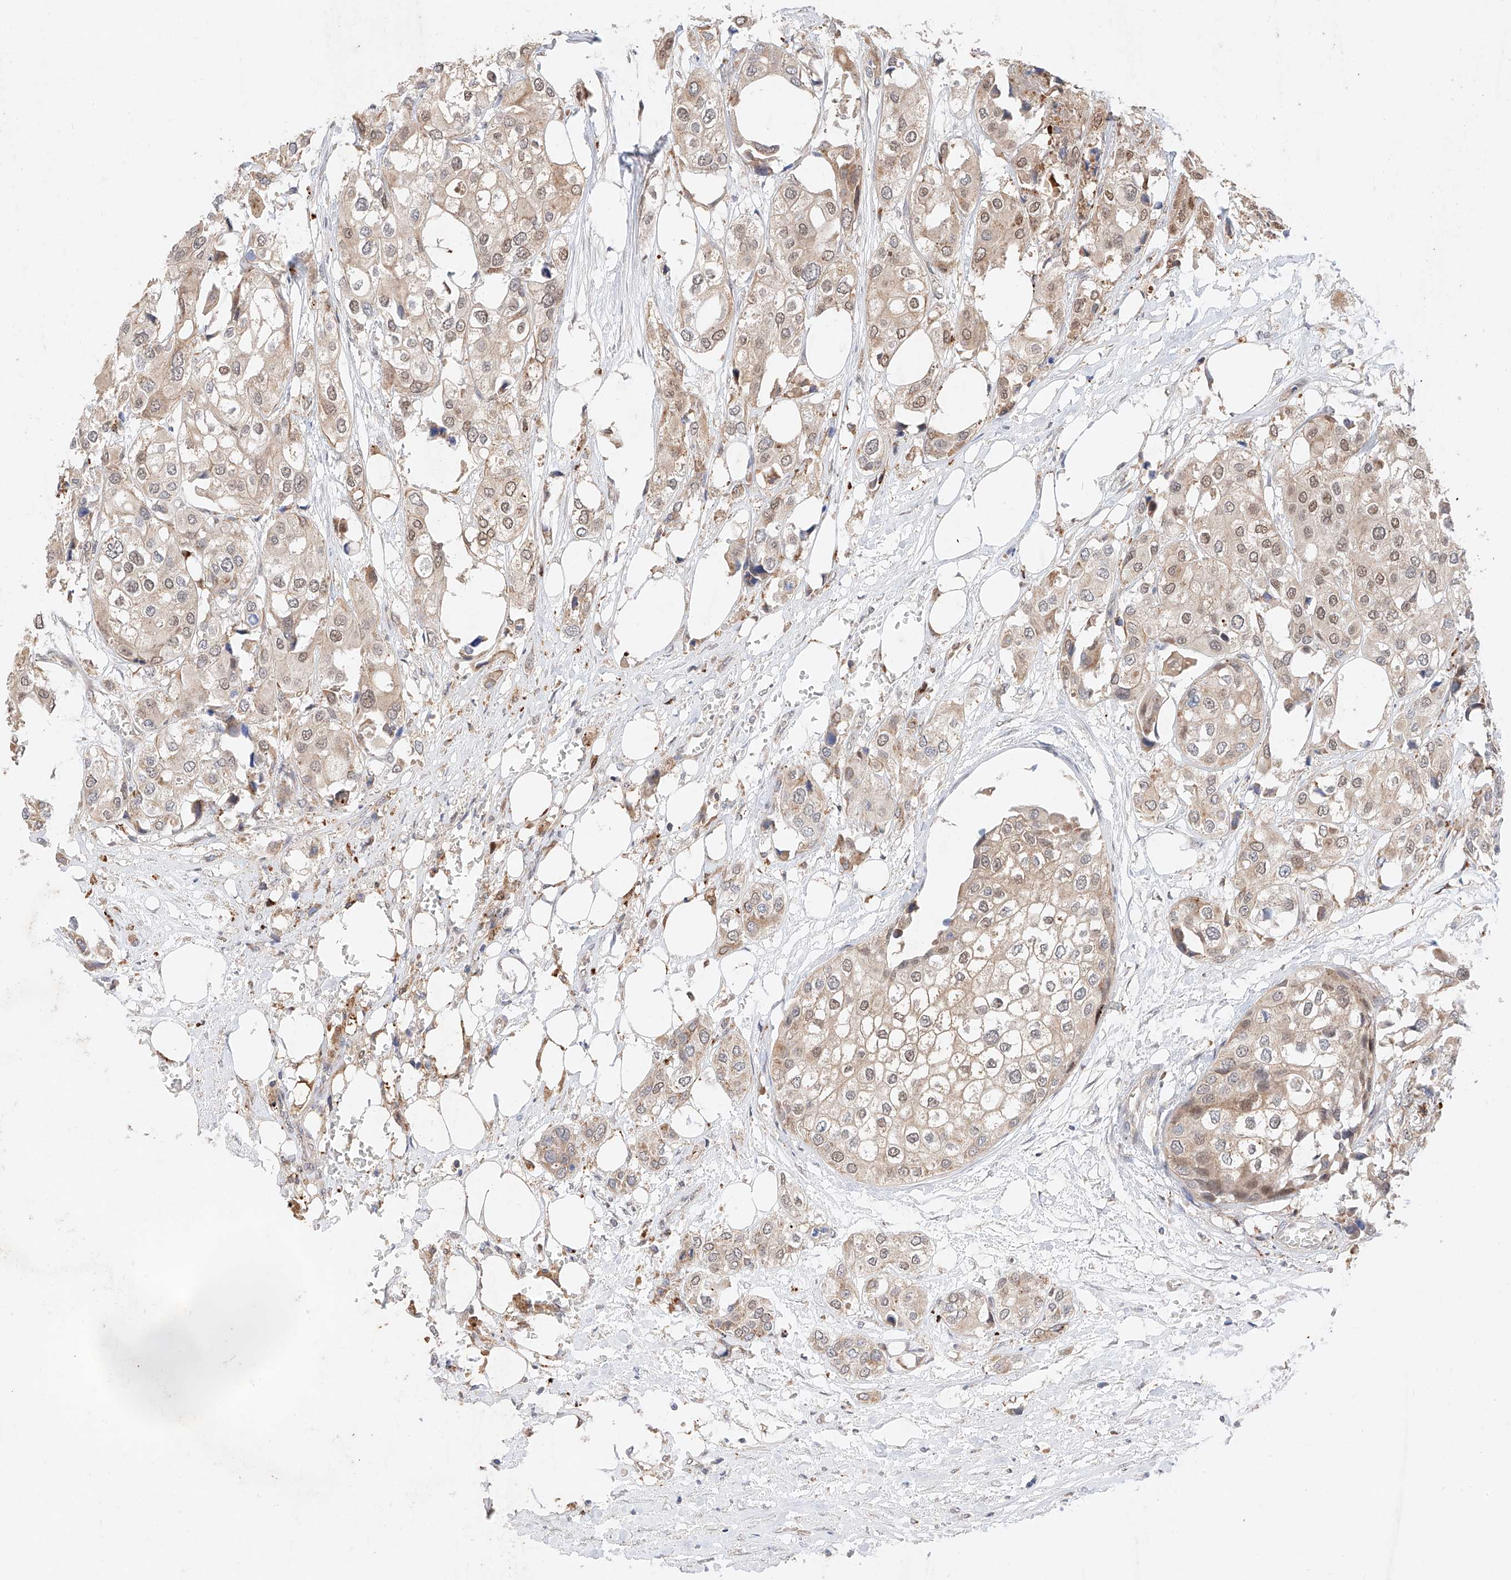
{"staining": {"intensity": "weak", "quantity": ">75%", "location": "cytoplasmic/membranous,nuclear"}, "tissue": "urothelial cancer", "cell_type": "Tumor cells", "image_type": "cancer", "snomed": [{"axis": "morphology", "description": "Urothelial carcinoma, High grade"}, {"axis": "topography", "description": "Urinary bladder"}], "caption": "Urothelial cancer tissue shows weak cytoplasmic/membranous and nuclear expression in approximately >75% of tumor cells", "gene": "GCNT1", "patient": {"sex": "male", "age": 64}}